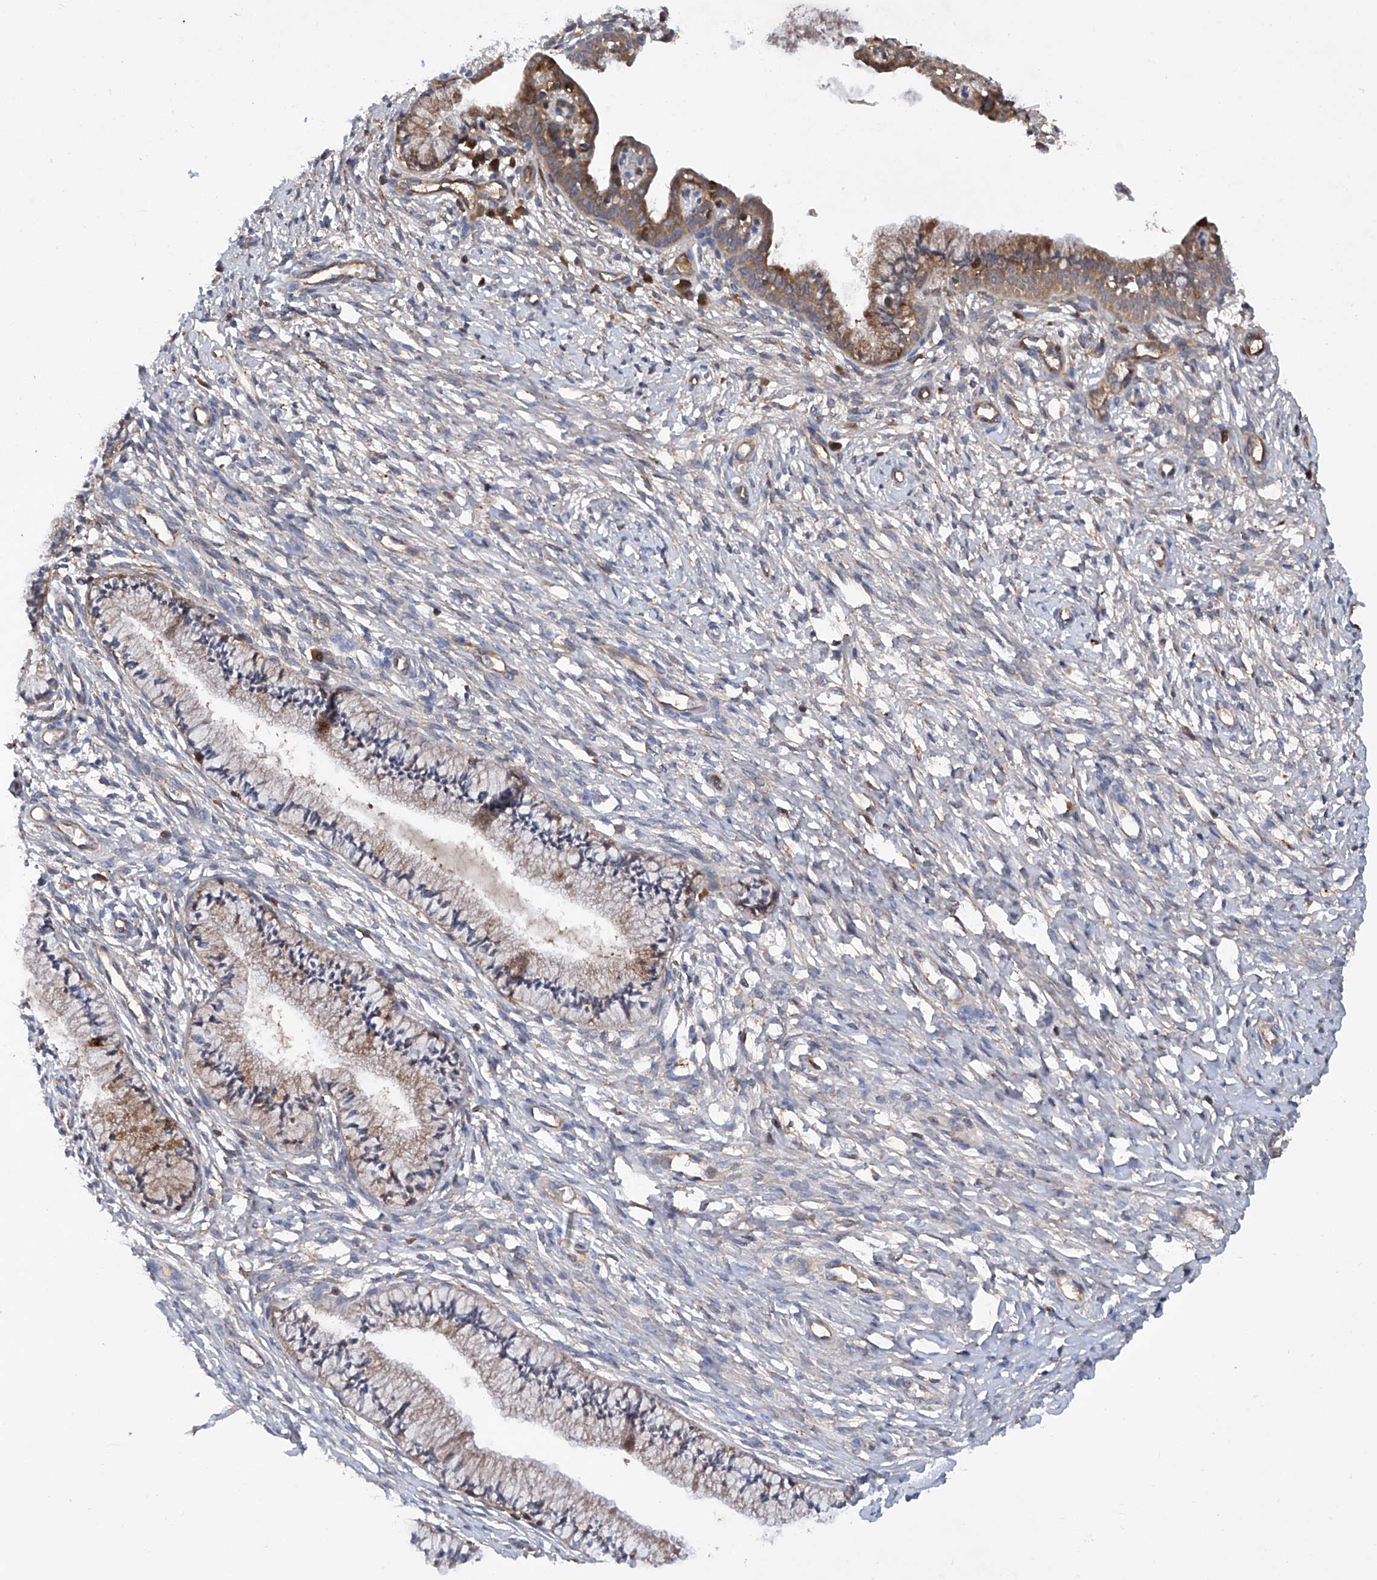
{"staining": {"intensity": "moderate", "quantity": "25%-75%", "location": "cytoplasmic/membranous"}, "tissue": "cervix", "cell_type": "Glandular cells", "image_type": "normal", "snomed": [{"axis": "morphology", "description": "Normal tissue, NOS"}, {"axis": "topography", "description": "Cervix"}], "caption": "IHC micrograph of unremarkable human cervix stained for a protein (brown), which displays medium levels of moderate cytoplasmic/membranous expression in approximately 25%-75% of glandular cells.", "gene": "ASCC3", "patient": {"sex": "female", "age": 36}}